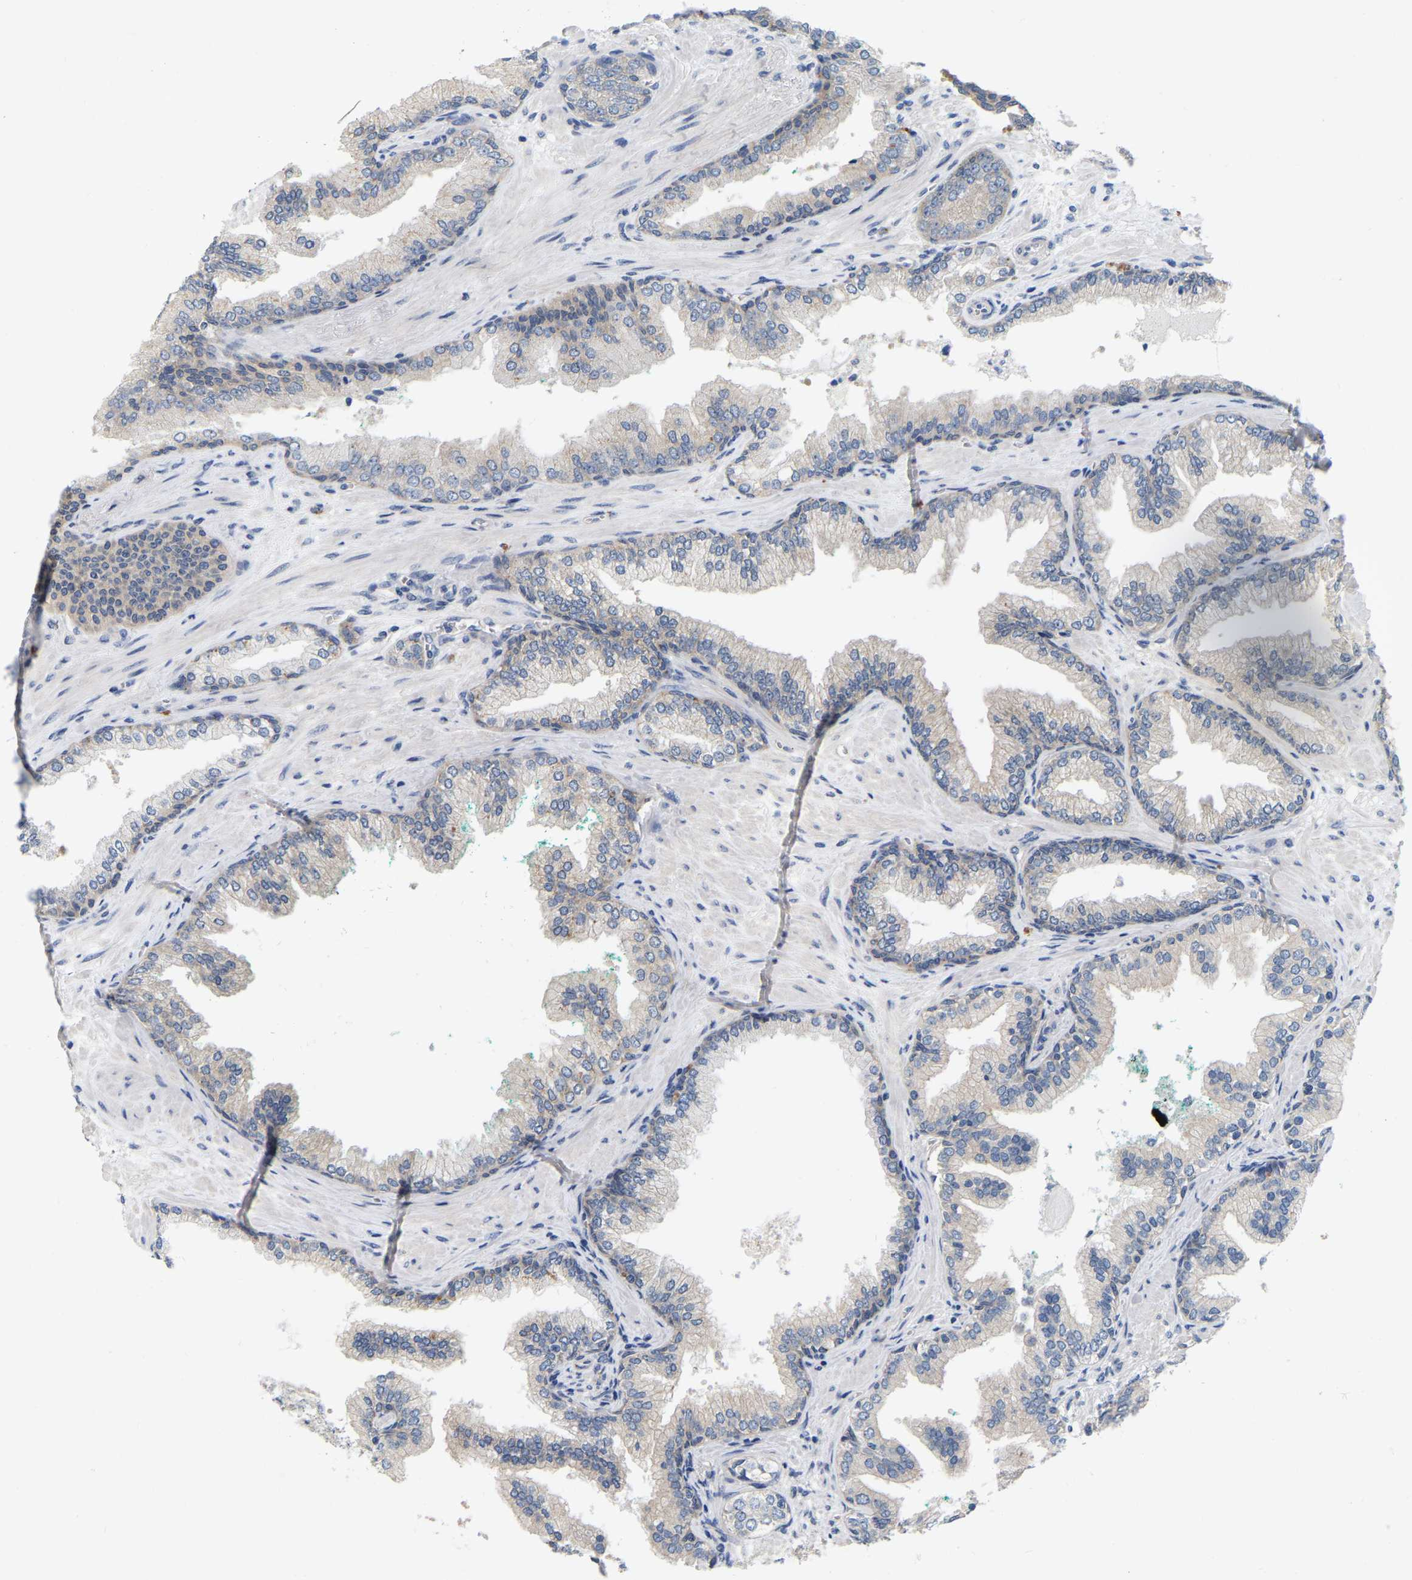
{"staining": {"intensity": "weak", "quantity": "<25%", "location": "cytoplasmic/membranous"}, "tissue": "prostate cancer", "cell_type": "Tumor cells", "image_type": "cancer", "snomed": [{"axis": "morphology", "description": "Adenocarcinoma, High grade"}, {"axis": "topography", "description": "Prostate"}], "caption": "Histopathology image shows no protein positivity in tumor cells of adenocarcinoma (high-grade) (prostate) tissue.", "gene": "WIPI2", "patient": {"sex": "male", "age": 71}}